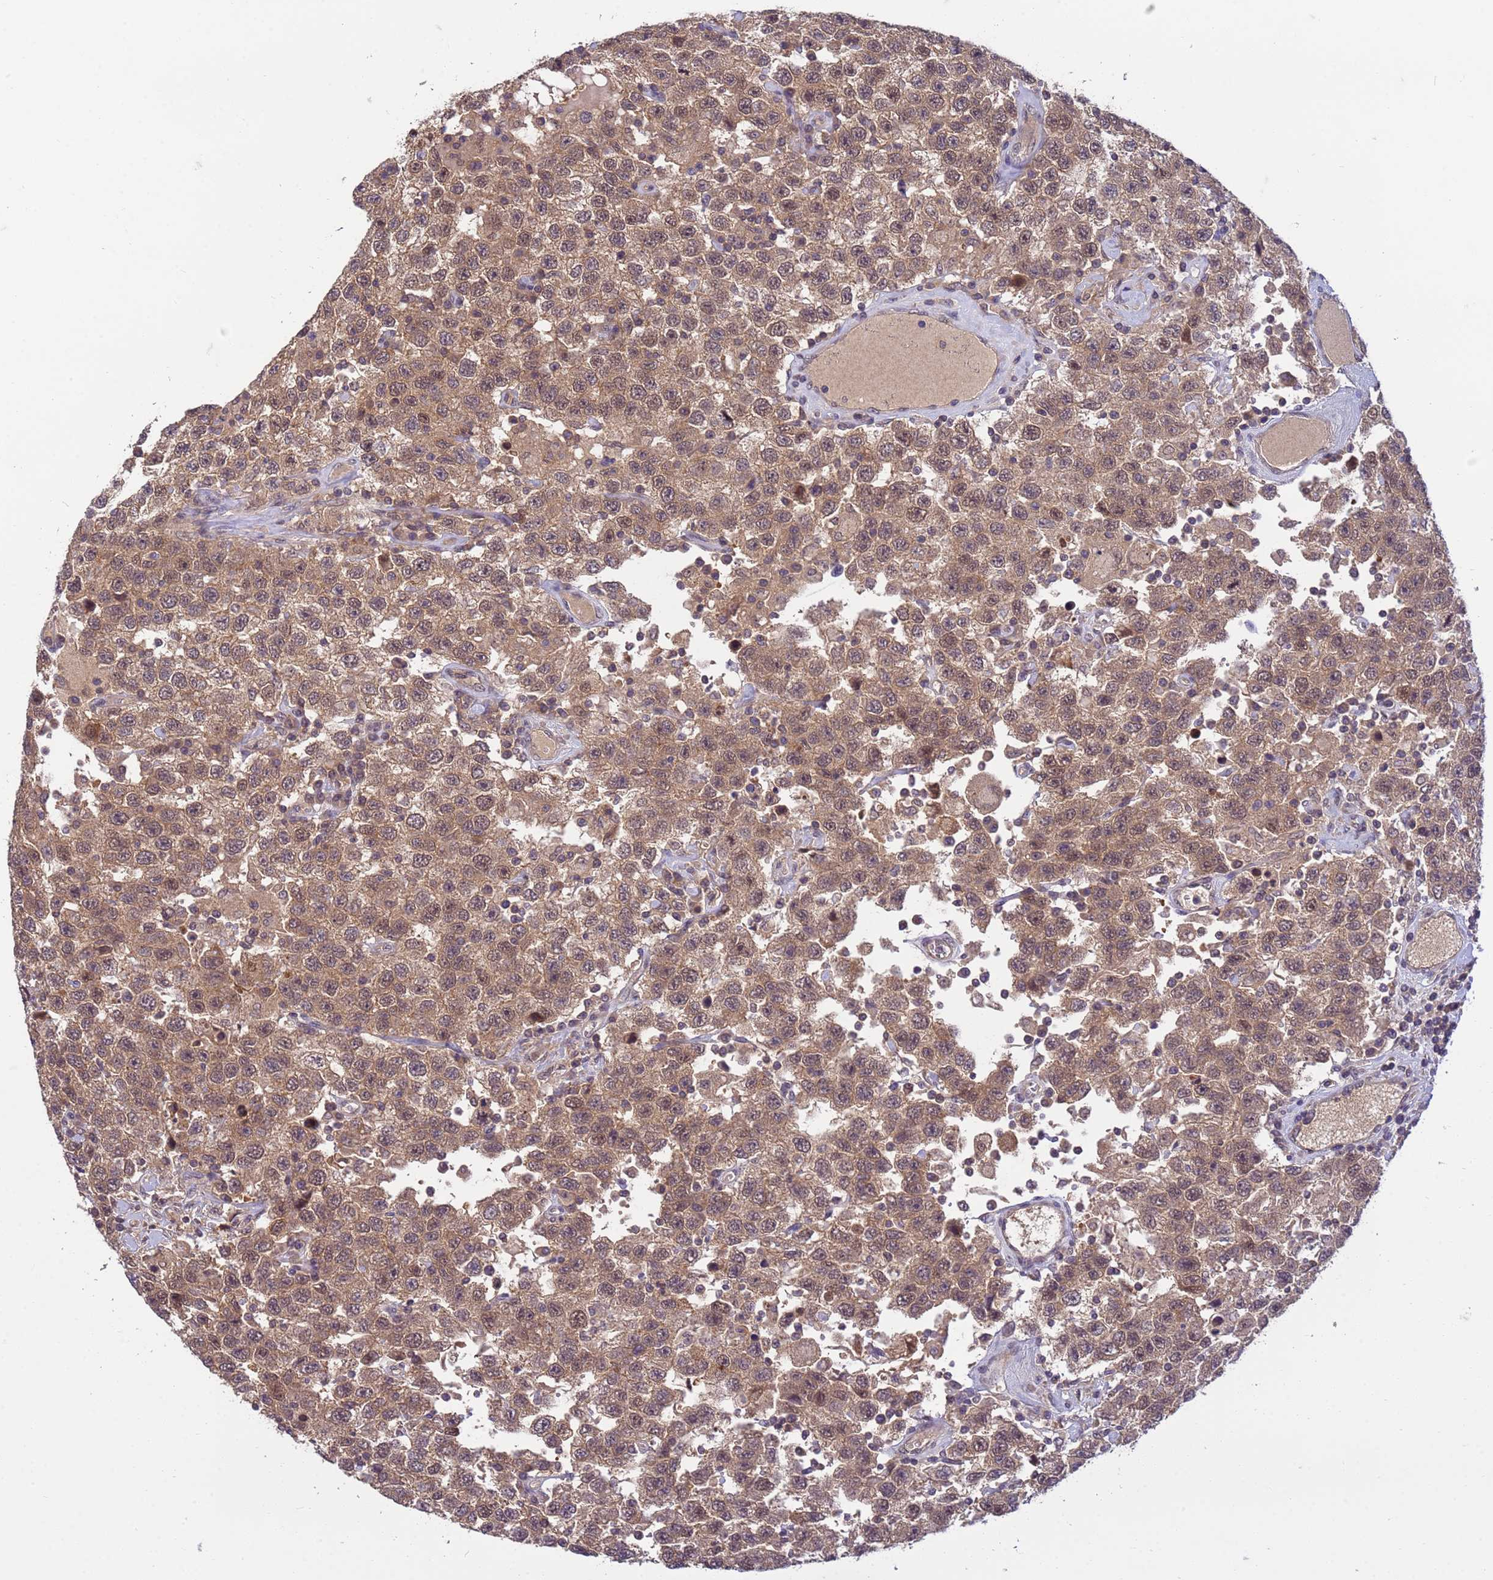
{"staining": {"intensity": "moderate", "quantity": ">75%", "location": "cytoplasmic/membranous,nuclear"}, "tissue": "testis cancer", "cell_type": "Tumor cells", "image_type": "cancer", "snomed": [{"axis": "morphology", "description": "Seminoma, NOS"}, {"axis": "topography", "description": "Testis"}], "caption": "This is an image of IHC staining of testis cancer, which shows moderate expression in the cytoplasmic/membranous and nuclear of tumor cells.", "gene": "NPEPPS", "patient": {"sex": "male", "age": 41}}